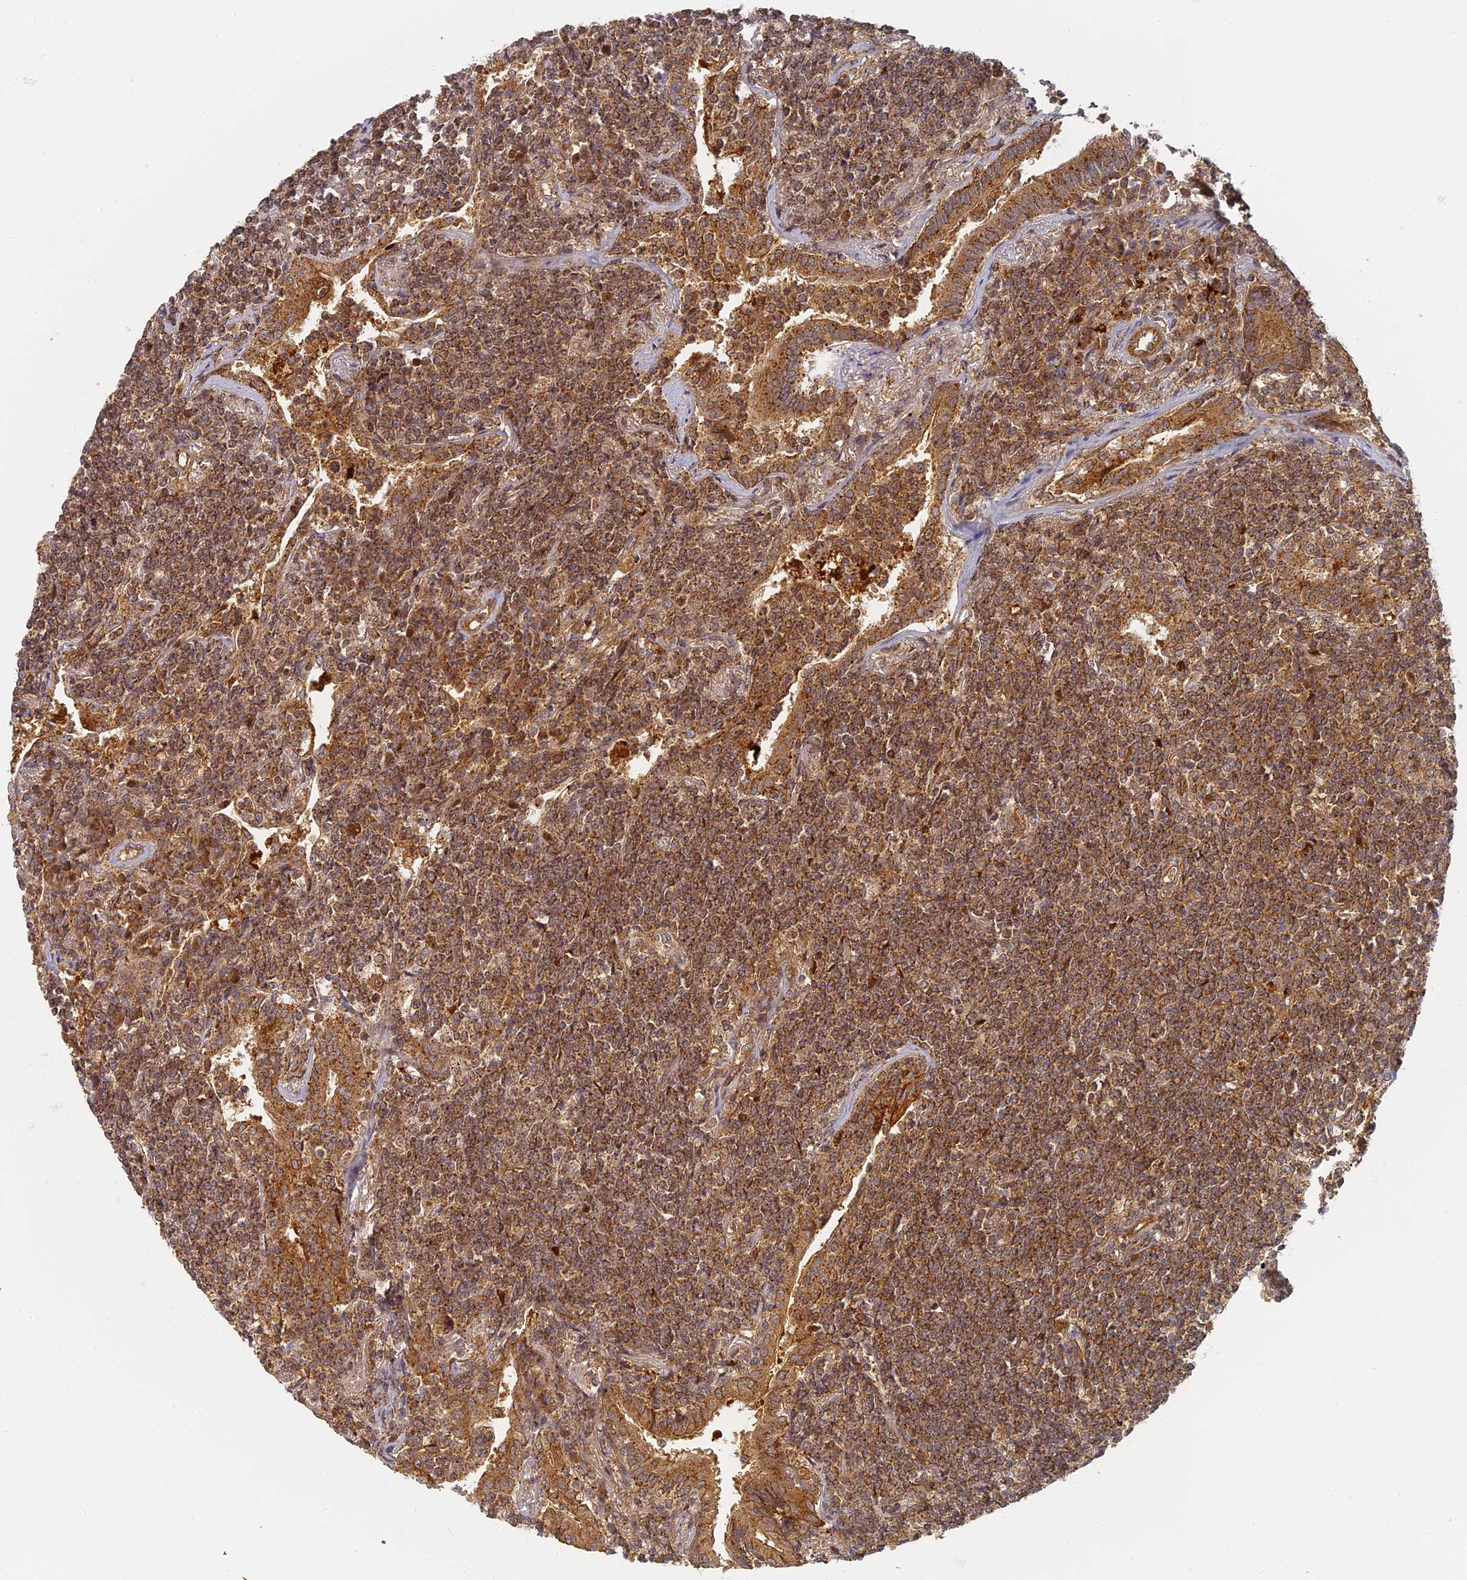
{"staining": {"intensity": "moderate", "quantity": ">75%", "location": "cytoplasmic/membranous"}, "tissue": "lymphoma", "cell_type": "Tumor cells", "image_type": "cancer", "snomed": [{"axis": "morphology", "description": "Malignant lymphoma, non-Hodgkin's type, Low grade"}, {"axis": "topography", "description": "Lung"}], "caption": "This is an image of immunohistochemistry staining of low-grade malignant lymphoma, non-Hodgkin's type, which shows moderate staining in the cytoplasmic/membranous of tumor cells.", "gene": "INO80D", "patient": {"sex": "female", "age": 71}}